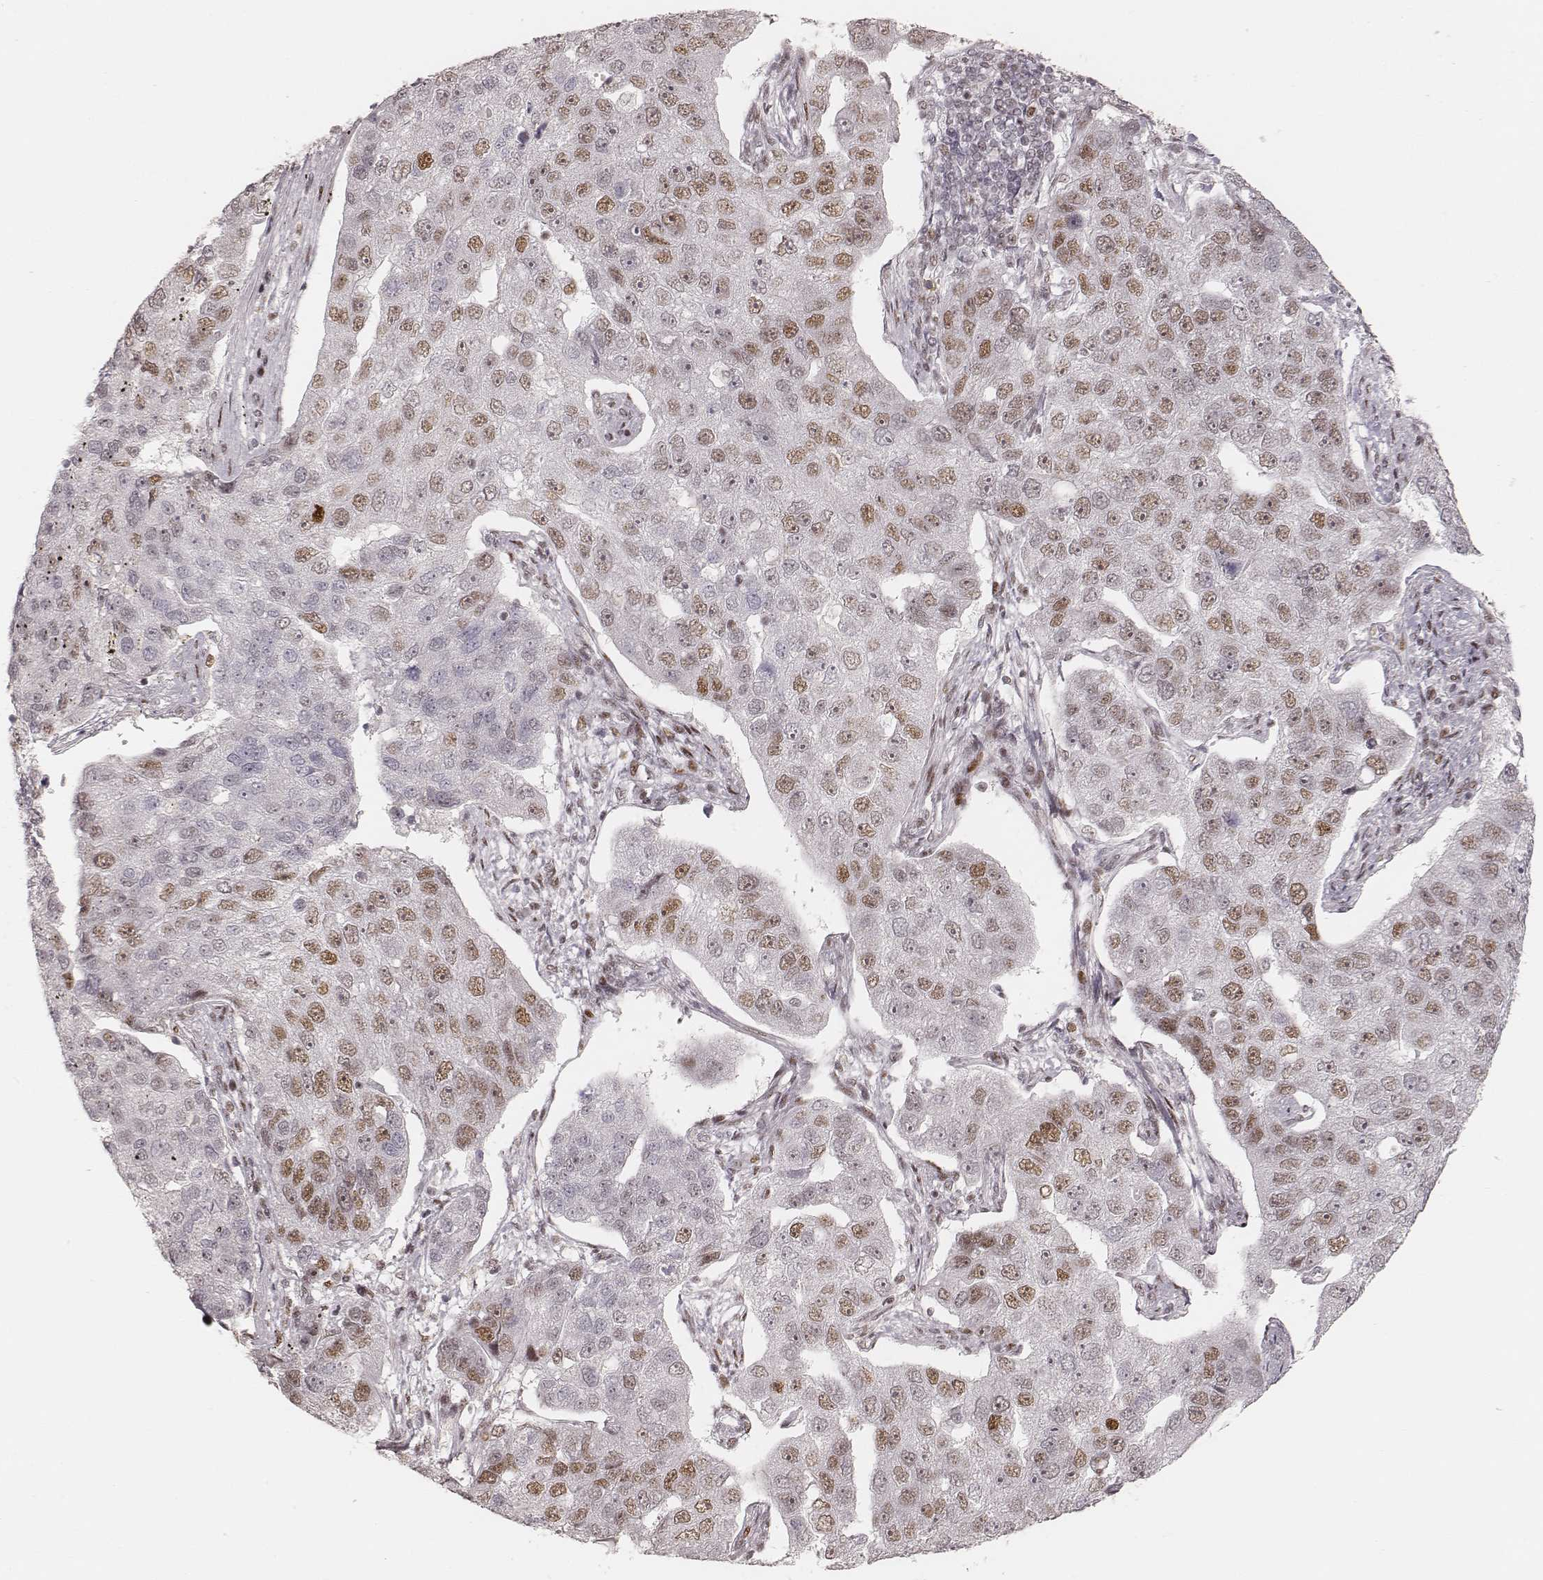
{"staining": {"intensity": "moderate", "quantity": "25%-75%", "location": "nuclear"}, "tissue": "pancreatic cancer", "cell_type": "Tumor cells", "image_type": "cancer", "snomed": [{"axis": "morphology", "description": "Adenocarcinoma, NOS"}, {"axis": "topography", "description": "Pancreas"}], "caption": "Immunohistochemistry histopathology image of pancreatic adenocarcinoma stained for a protein (brown), which demonstrates medium levels of moderate nuclear staining in about 25%-75% of tumor cells.", "gene": "HNRNPC", "patient": {"sex": "female", "age": 61}}